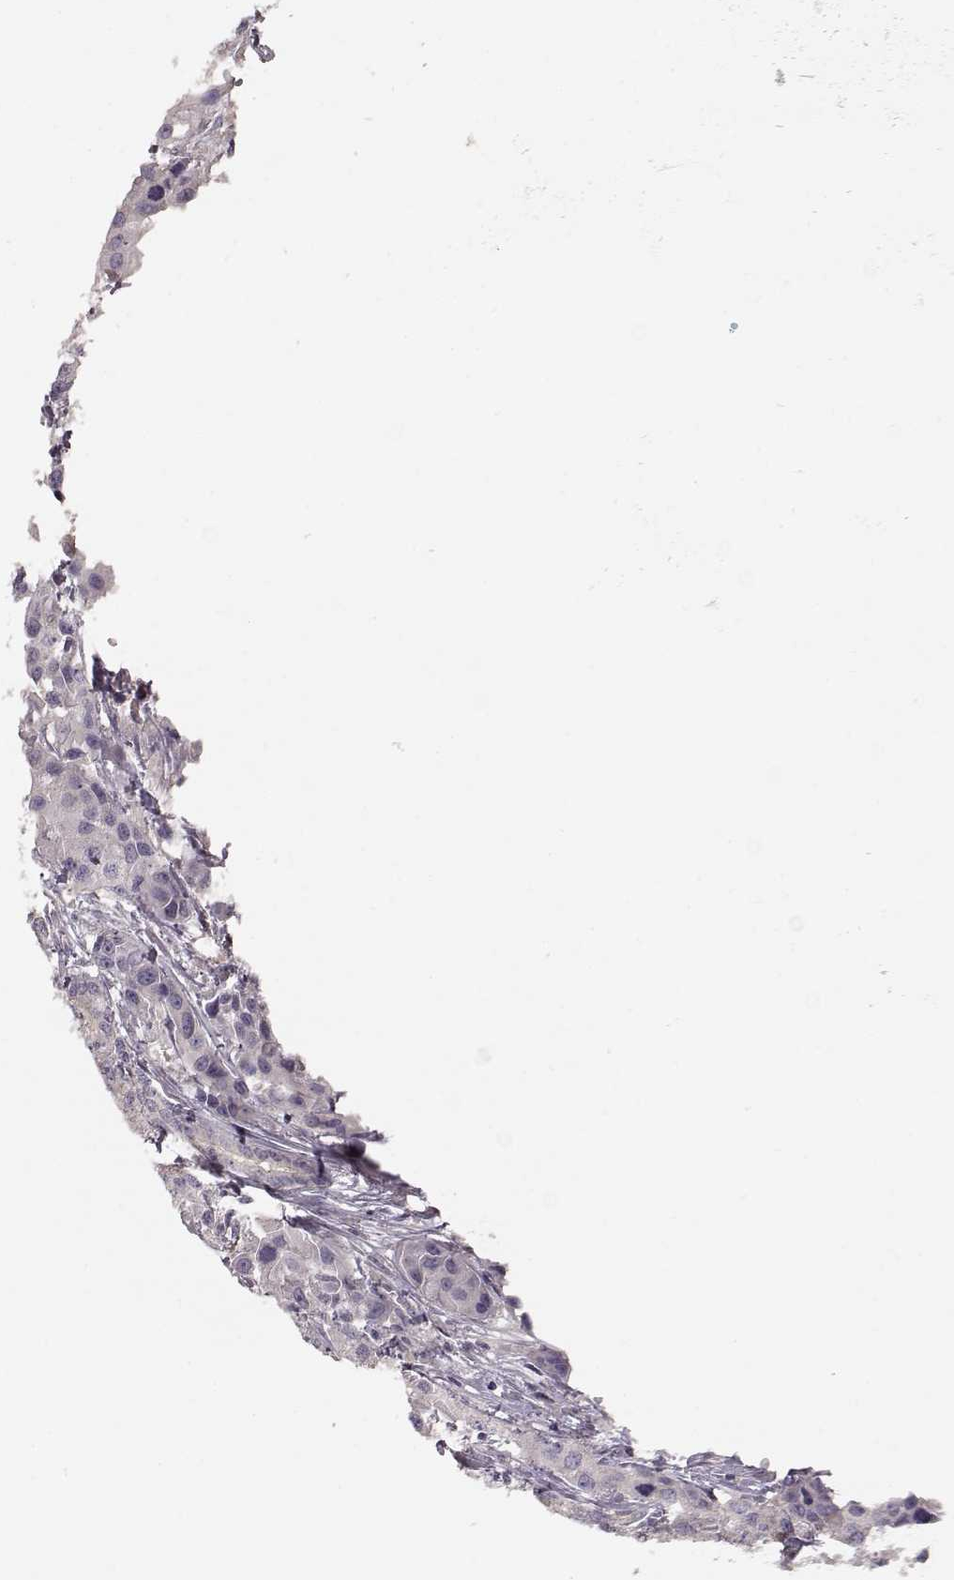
{"staining": {"intensity": "negative", "quantity": "none", "location": "none"}, "tissue": "head and neck cancer", "cell_type": "Tumor cells", "image_type": "cancer", "snomed": [{"axis": "morphology", "description": "Adenocarcinoma, NOS"}, {"axis": "topography", "description": "Head-Neck"}], "caption": "Immunohistochemistry (IHC) photomicrograph of neoplastic tissue: human head and neck adenocarcinoma stained with DAB (3,3'-diaminobenzidine) shows no significant protein staining in tumor cells. (DAB (3,3'-diaminobenzidine) IHC visualized using brightfield microscopy, high magnification).", "gene": "ARHGAP8", "patient": {"sex": "male", "age": 76}}